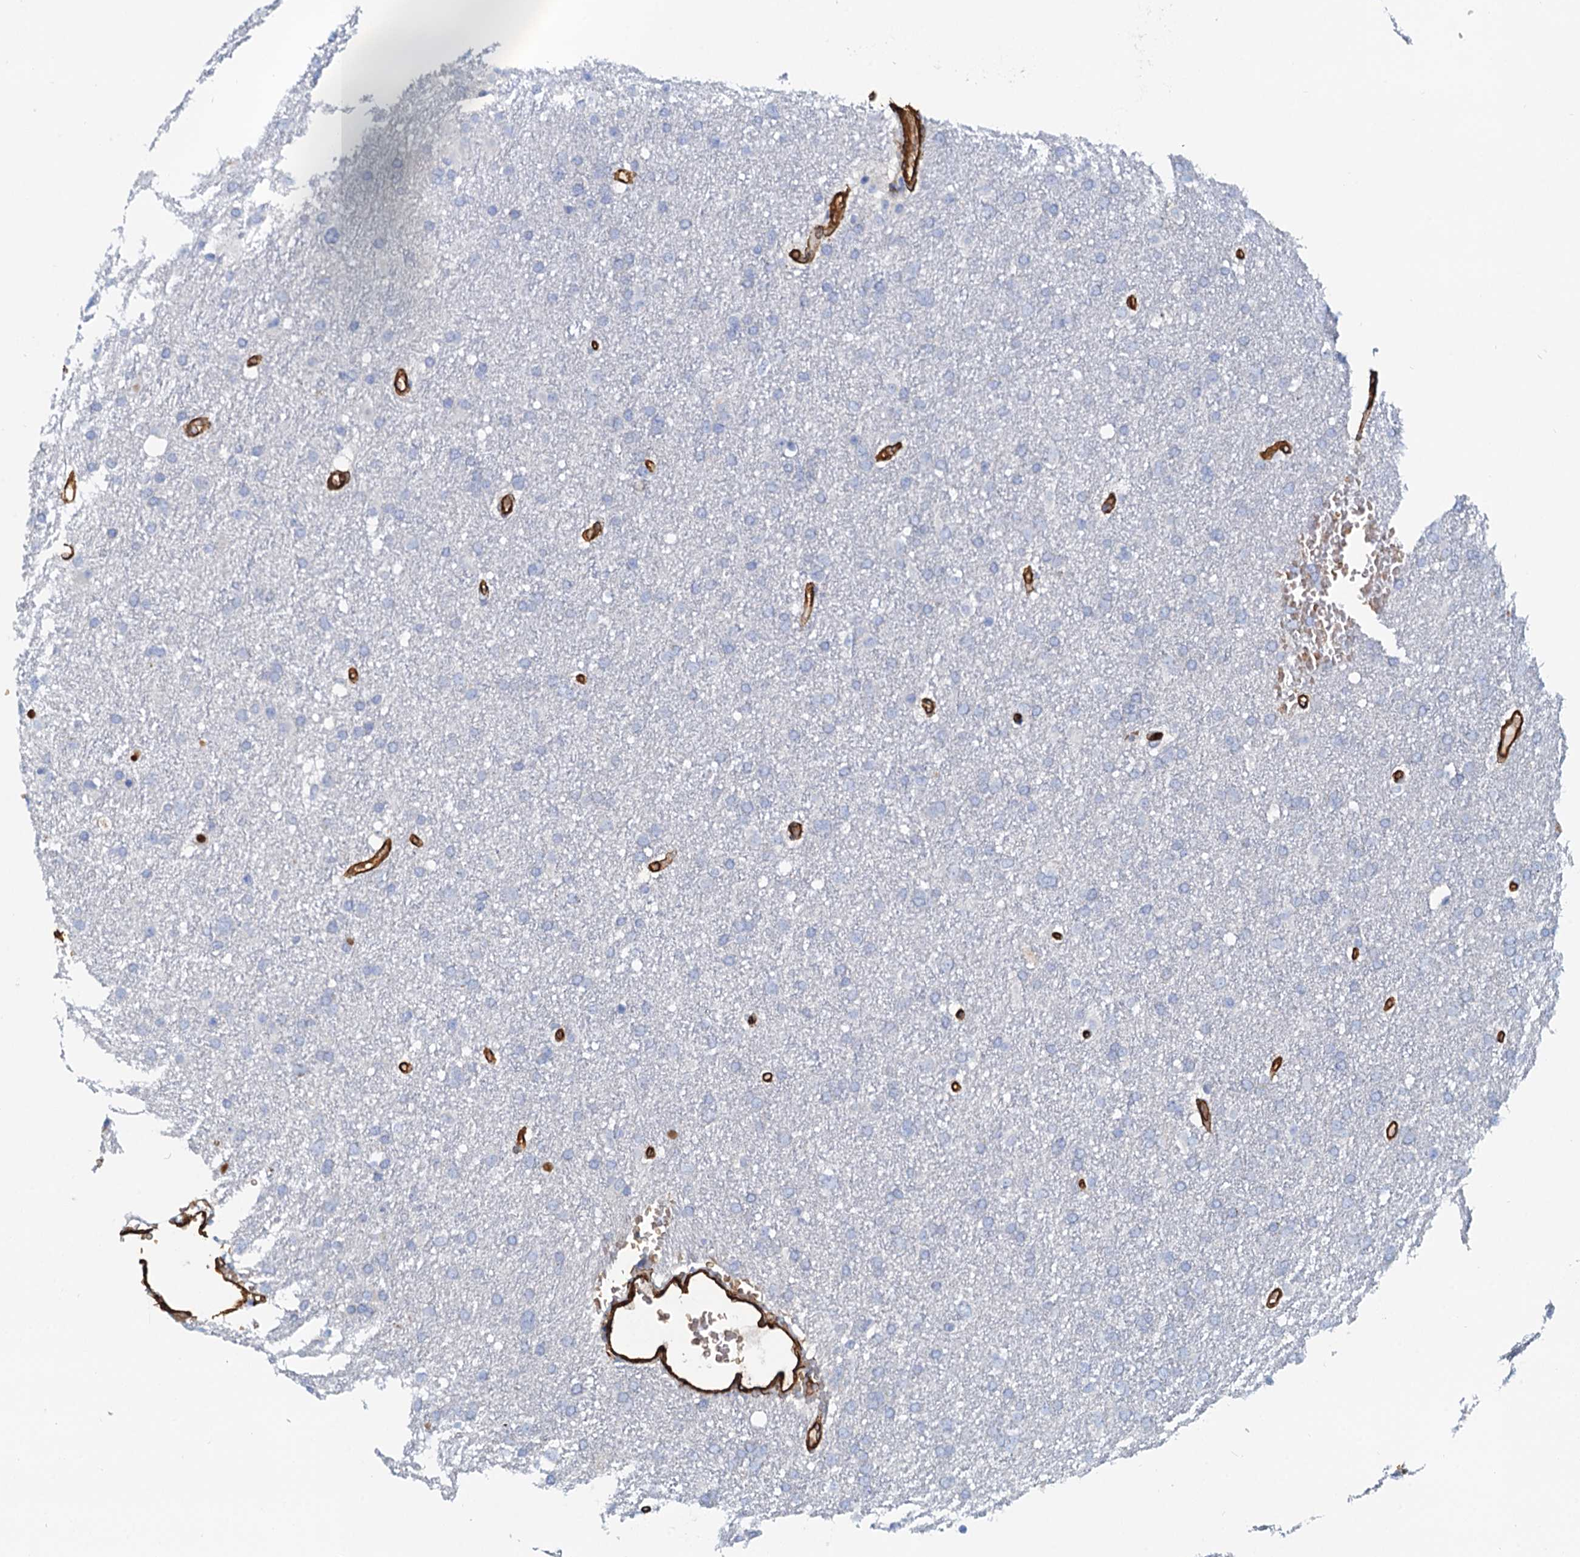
{"staining": {"intensity": "negative", "quantity": "none", "location": "none"}, "tissue": "glioma", "cell_type": "Tumor cells", "image_type": "cancer", "snomed": [{"axis": "morphology", "description": "Glioma, malignant, High grade"}, {"axis": "topography", "description": "Cerebral cortex"}], "caption": "Malignant high-grade glioma was stained to show a protein in brown. There is no significant positivity in tumor cells.", "gene": "DGKG", "patient": {"sex": "female", "age": 36}}